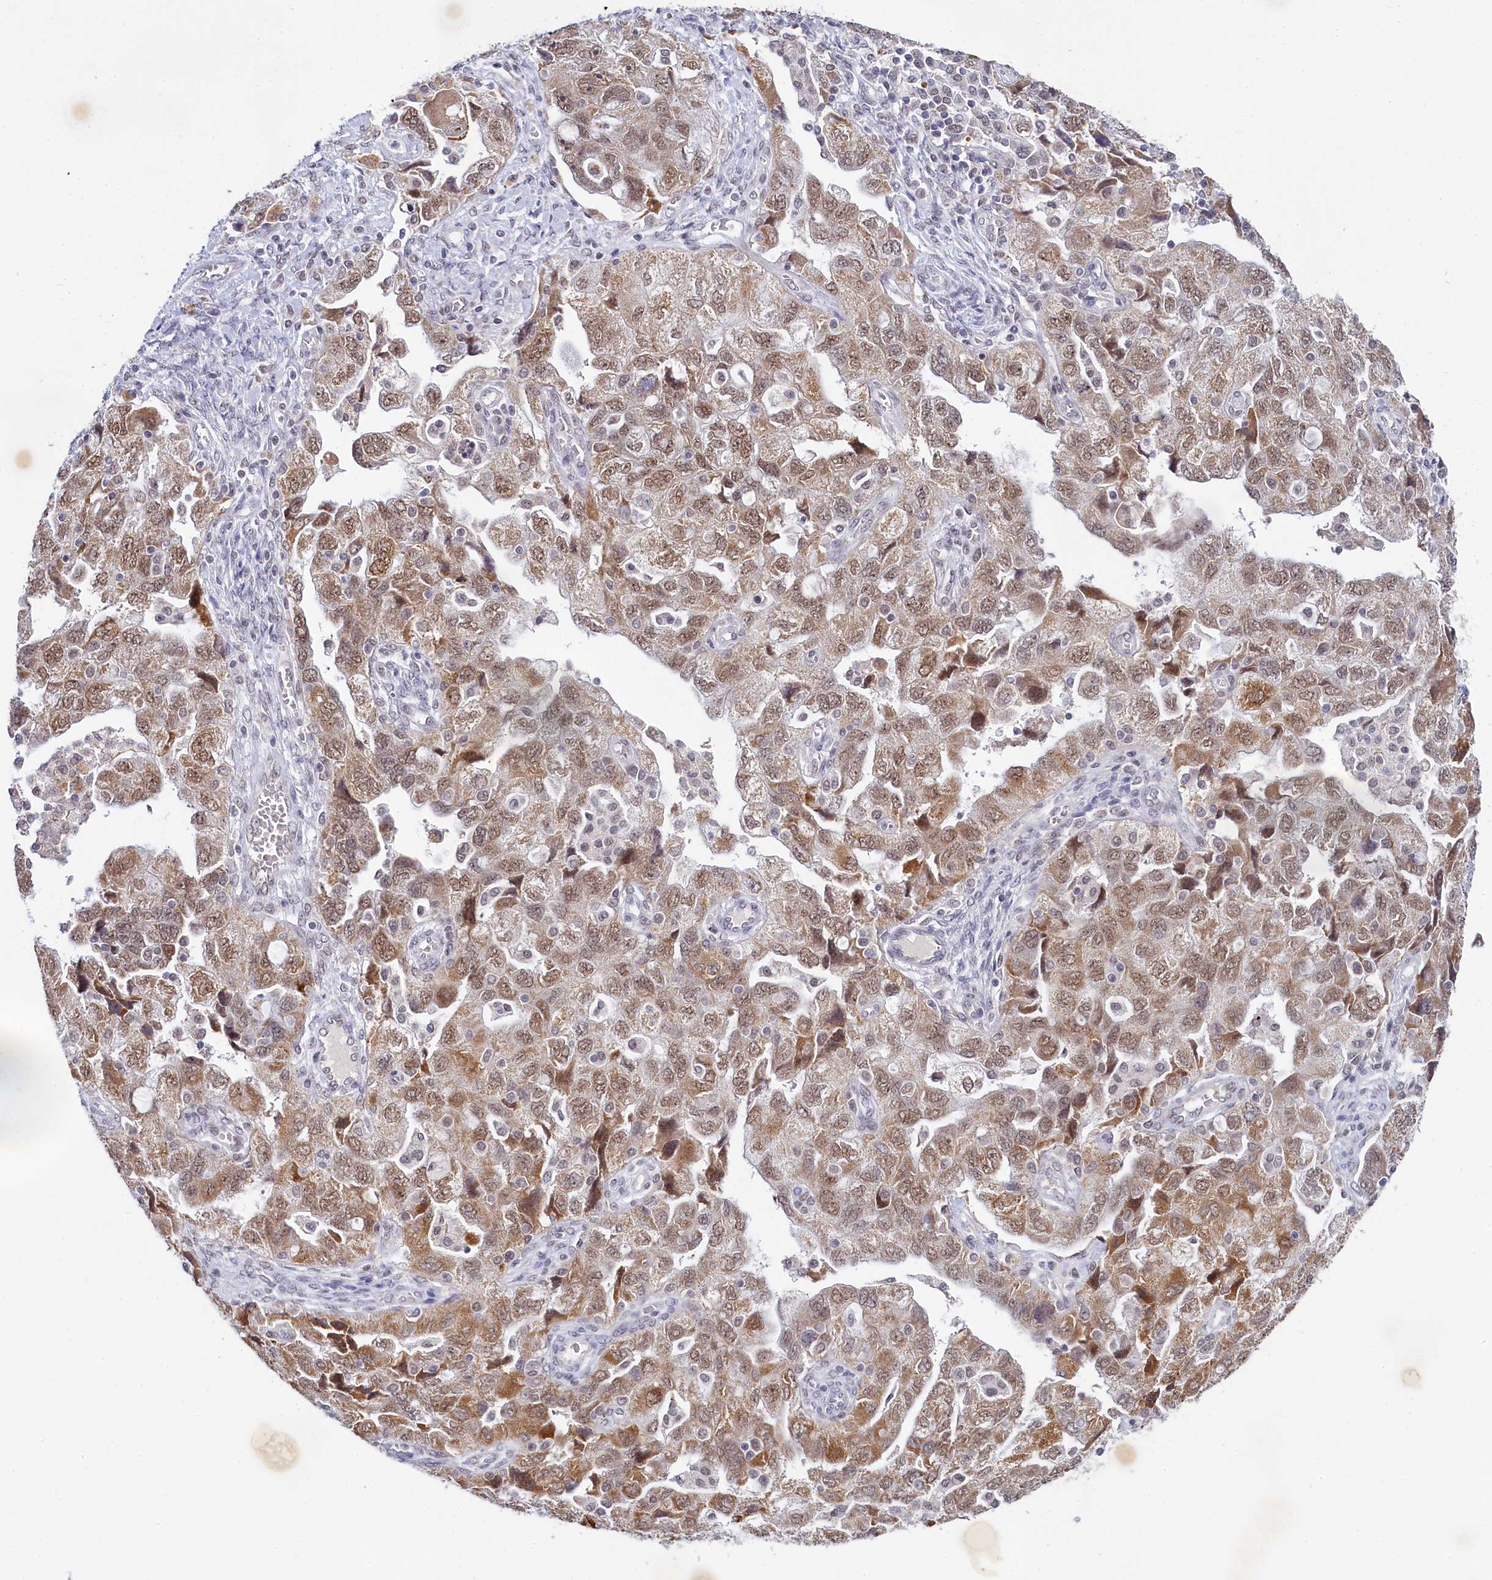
{"staining": {"intensity": "moderate", "quantity": ">75%", "location": "cytoplasmic/membranous,nuclear"}, "tissue": "ovarian cancer", "cell_type": "Tumor cells", "image_type": "cancer", "snomed": [{"axis": "morphology", "description": "Carcinoma, NOS"}, {"axis": "morphology", "description": "Cystadenocarcinoma, serous, NOS"}, {"axis": "topography", "description": "Ovary"}], "caption": "This micrograph shows immunohistochemistry (IHC) staining of human ovarian cancer (serous cystadenocarcinoma), with medium moderate cytoplasmic/membranous and nuclear positivity in approximately >75% of tumor cells.", "gene": "PPHLN1", "patient": {"sex": "female", "age": 69}}